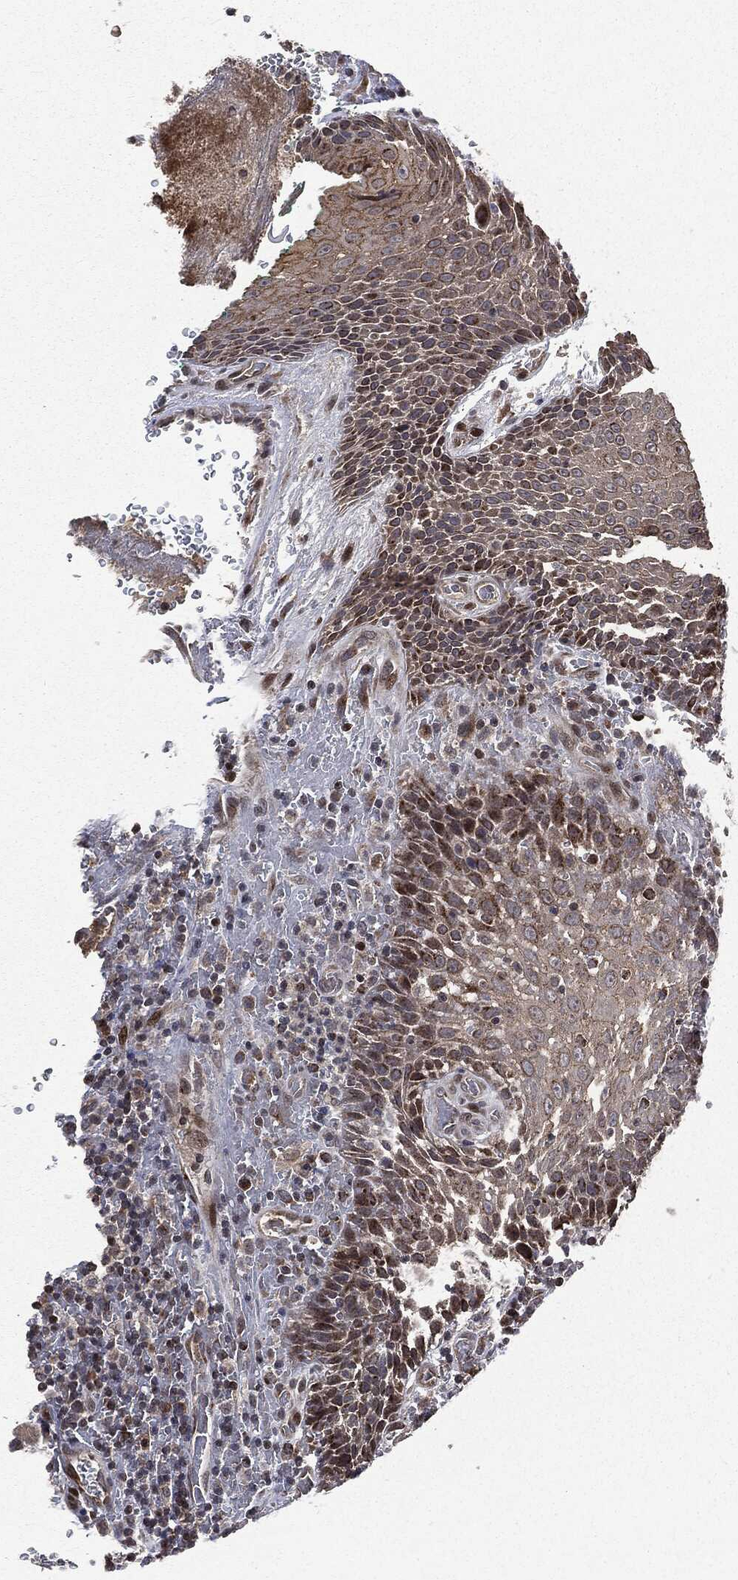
{"staining": {"intensity": "moderate", "quantity": ">75%", "location": "cytoplasmic/membranous"}, "tissue": "head and neck cancer", "cell_type": "Tumor cells", "image_type": "cancer", "snomed": [{"axis": "morphology", "description": "Squamous cell carcinoma, NOS"}, {"axis": "topography", "description": "Head-Neck"}], "caption": "Protein staining by IHC displays moderate cytoplasmic/membranous expression in approximately >75% of tumor cells in squamous cell carcinoma (head and neck).", "gene": "PLPPR2", "patient": {"sex": "male", "age": 69}}